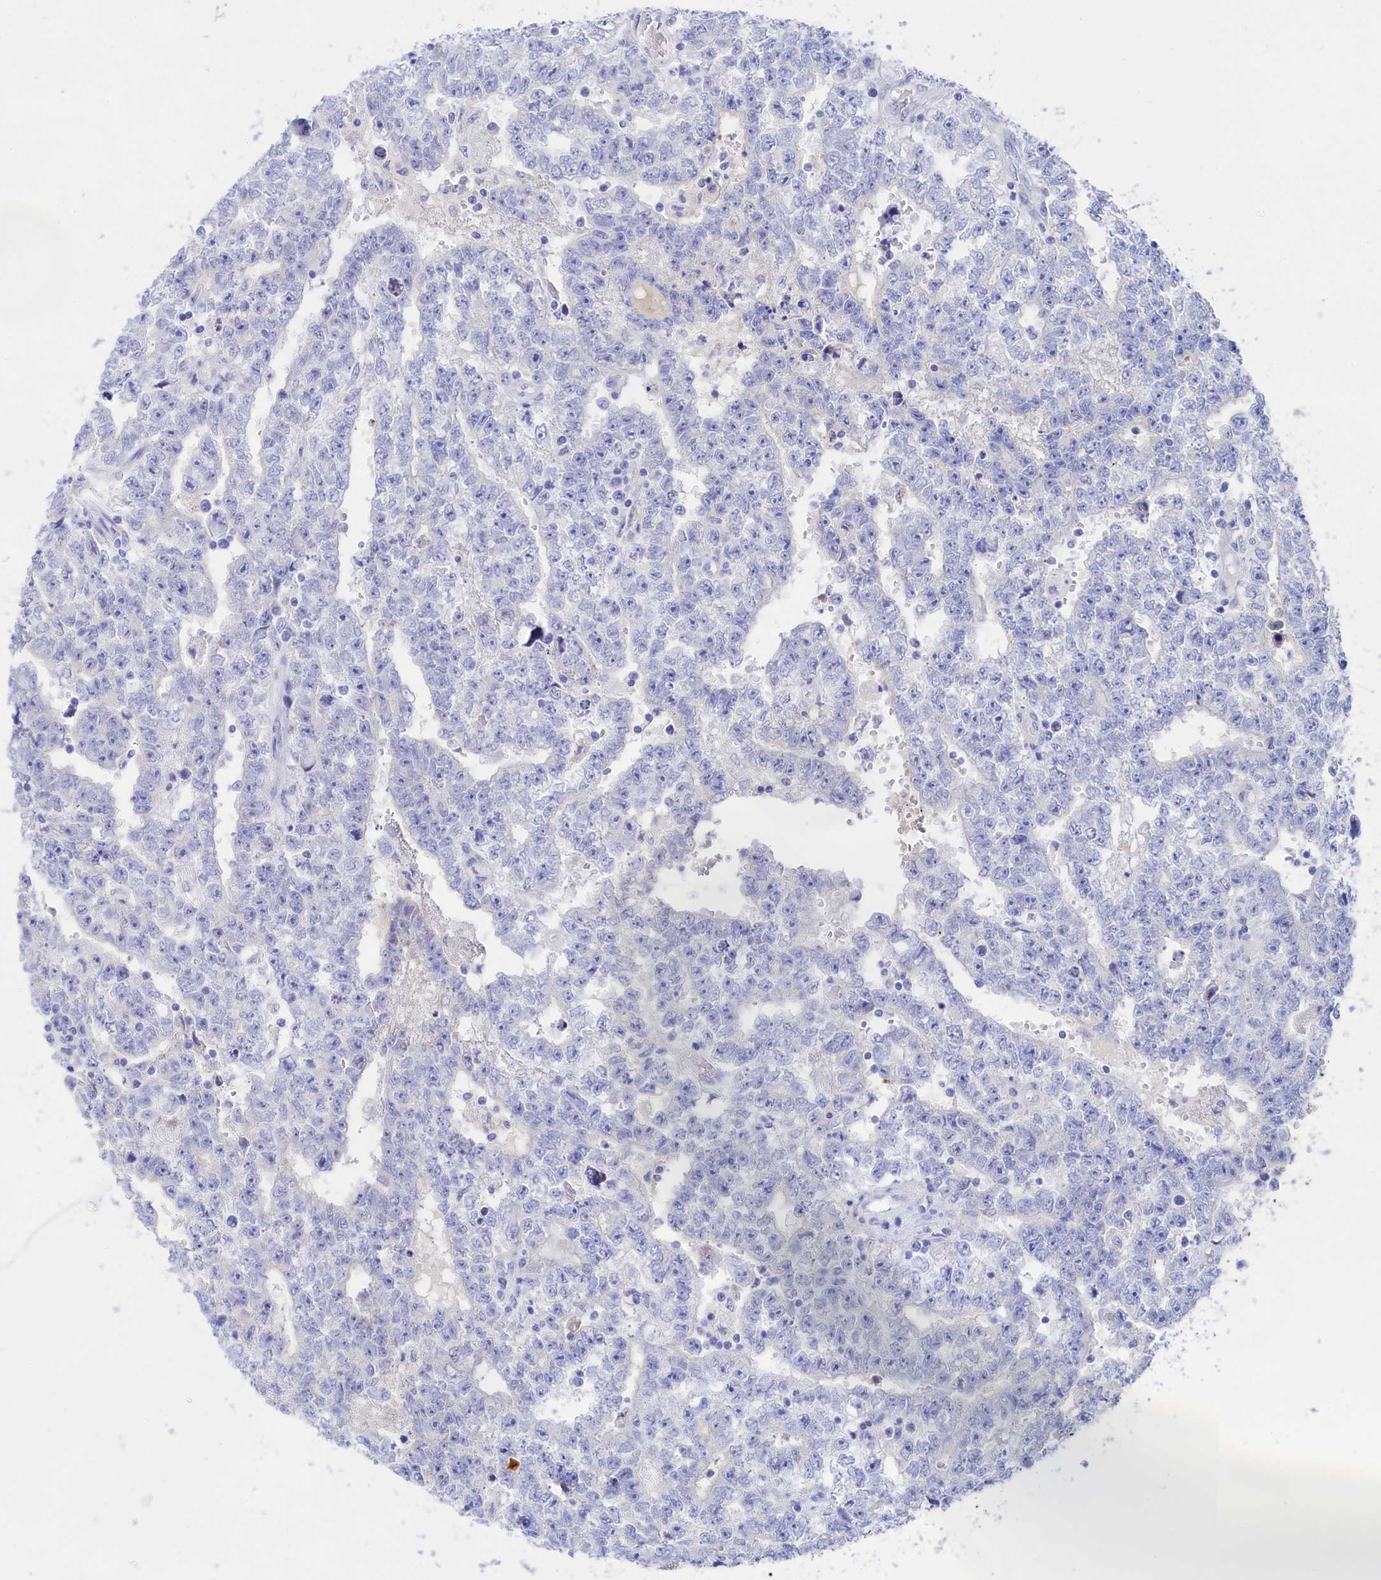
{"staining": {"intensity": "negative", "quantity": "none", "location": "none"}, "tissue": "testis cancer", "cell_type": "Tumor cells", "image_type": "cancer", "snomed": [{"axis": "morphology", "description": "Carcinoma, Embryonal, NOS"}, {"axis": "topography", "description": "Testis"}], "caption": "This photomicrograph is of embryonal carcinoma (testis) stained with immunohistochemistry to label a protein in brown with the nuclei are counter-stained blue. There is no positivity in tumor cells.", "gene": "TRIM10", "patient": {"sex": "male", "age": 25}}